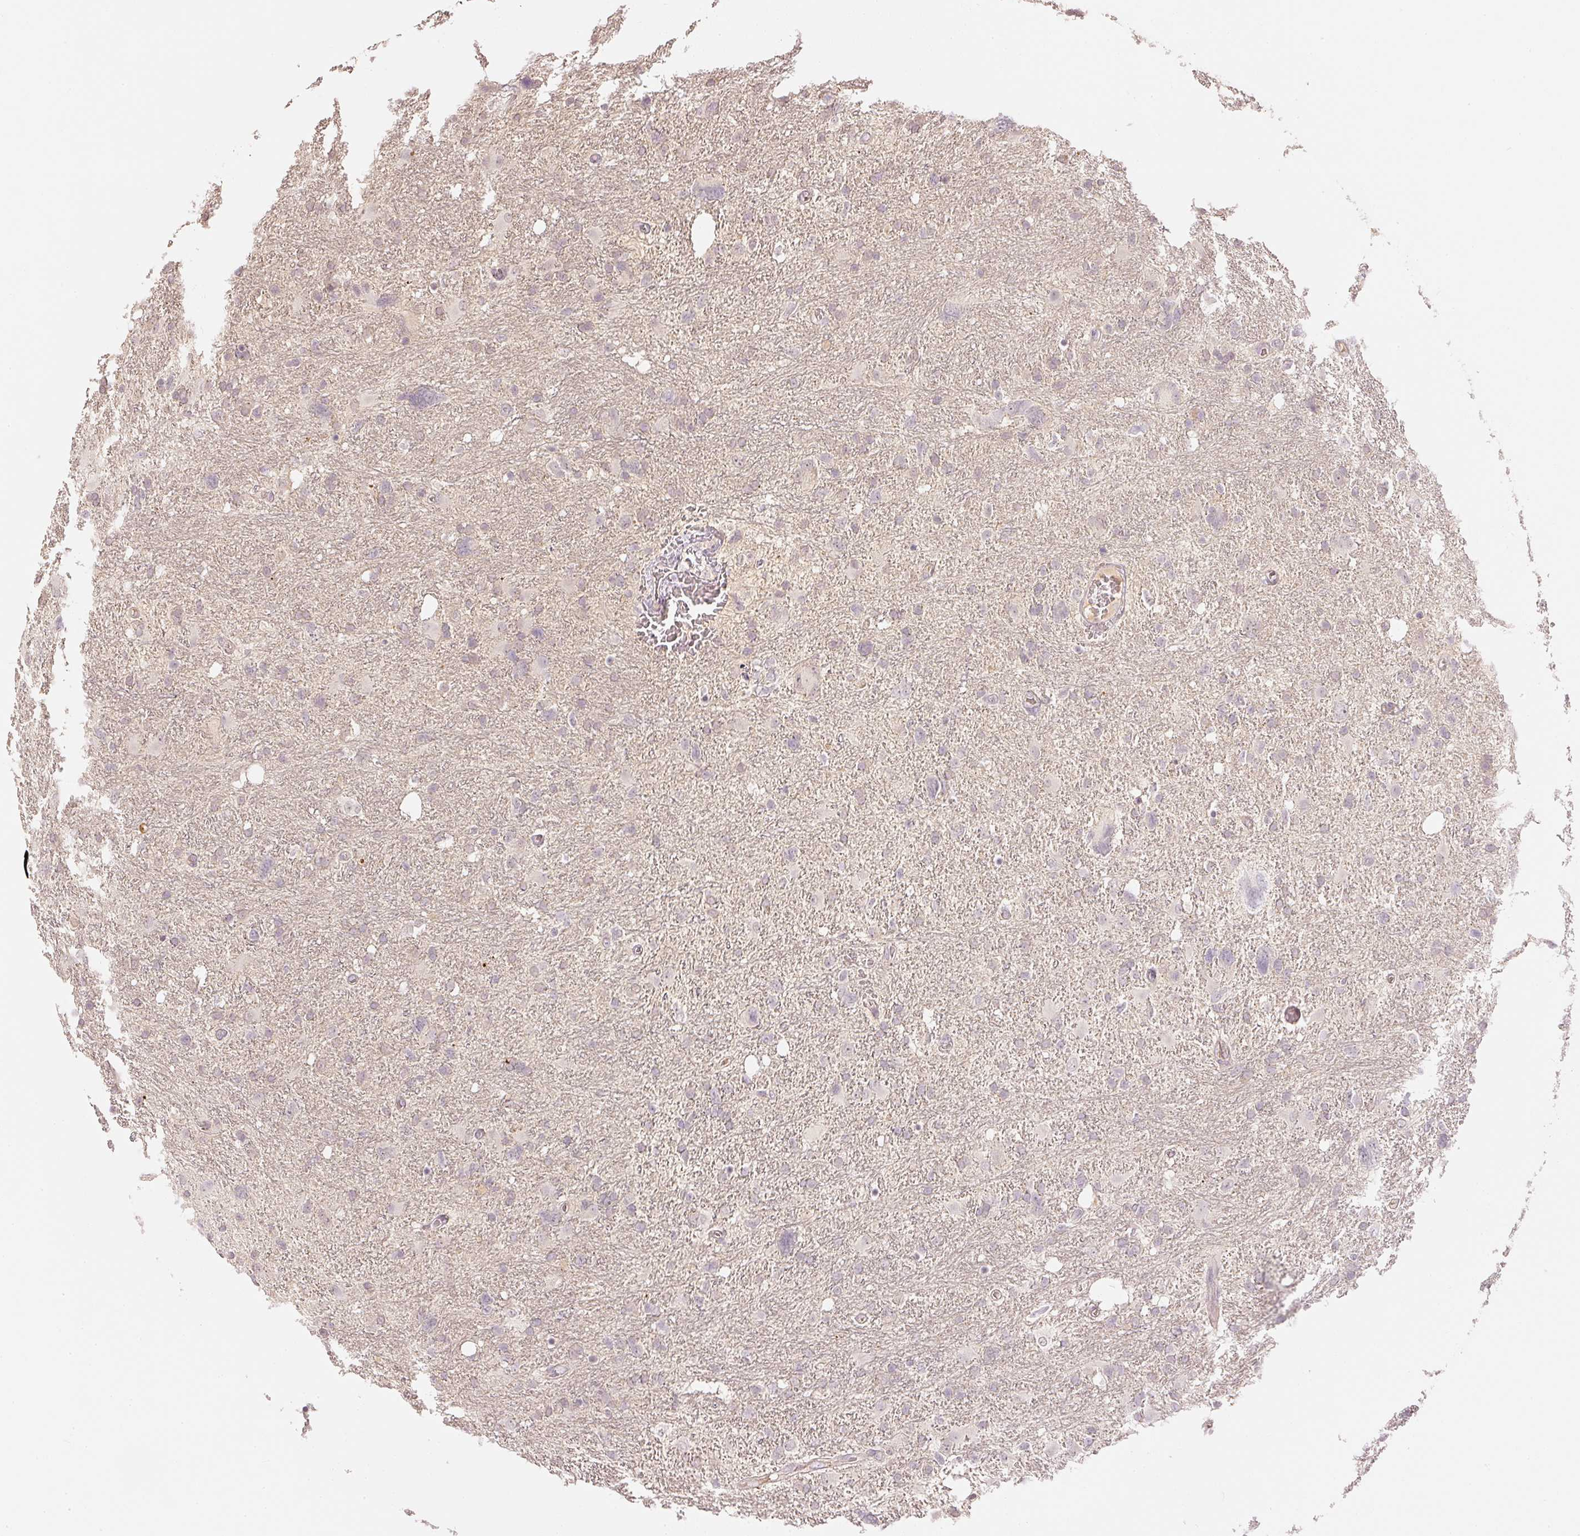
{"staining": {"intensity": "negative", "quantity": "none", "location": "none"}, "tissue": "glioma", "cell_type": "Tumor cells", "image_type": "cancer", "snomed": [{"axis": "morphology", "description": "Glioma, malignant, High grade"}, {"axis": "topography", "description": "Brain"}], "caption": "High magnification brightfield microscopy of high-grade glioma (malignant) stained with DAB (3,3'-diaminobenzidine) (brown) and counterstained with hematoxylin (blue): tumor cells show no significant positivity. (Brightfield microscopy of DAB immunohistochemistry (IHC) at high magnification).", "gene": "GZMA", "patient": {"sex": "male", "age": 61}}